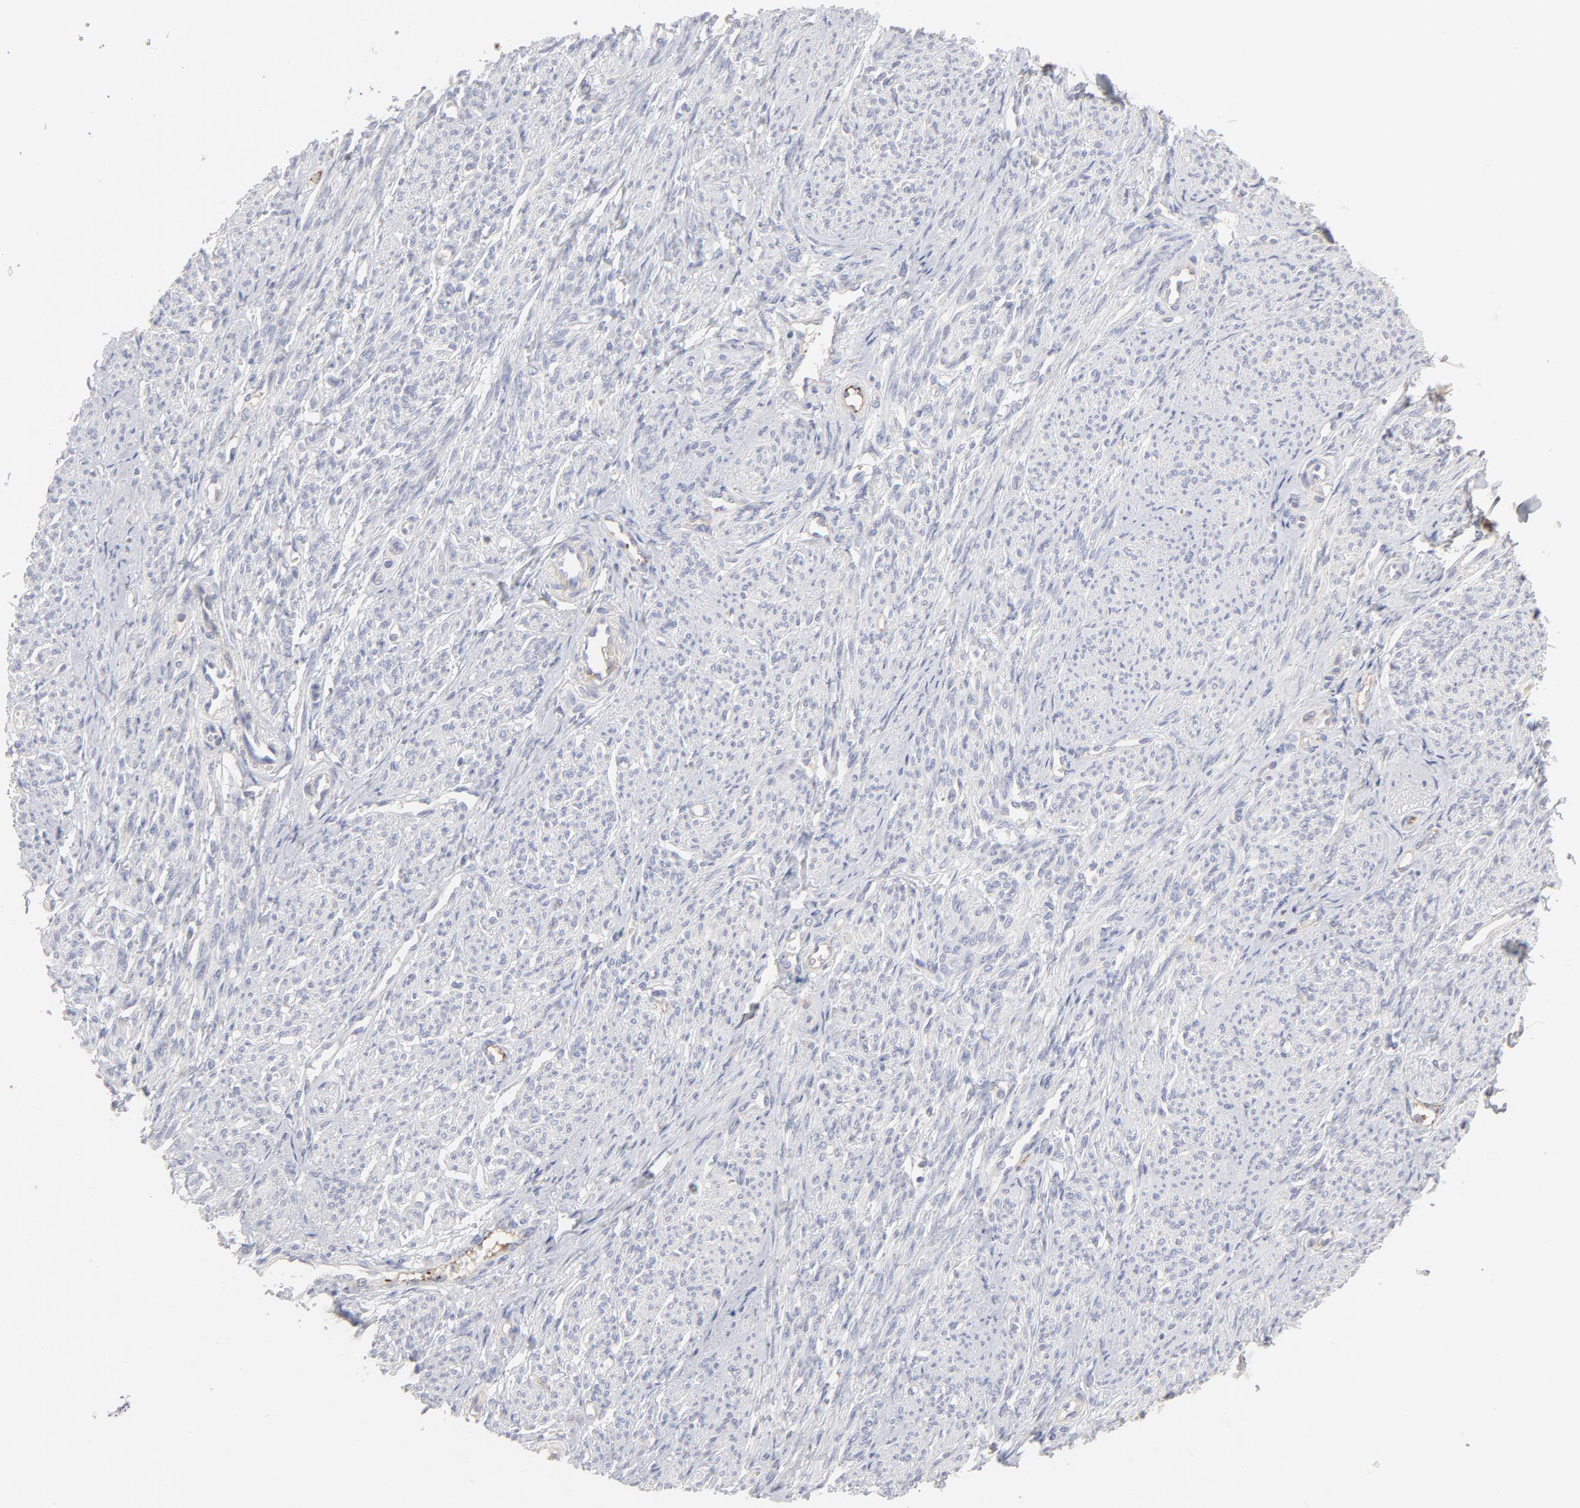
{"staining": {"intensity": "negative", "quantity": "none", "location": "none"}, "tissue": "smooth muscle", "cell_type": "Smooth muscle cells", "image_type": "normal", "snomed": [{"axis": "morphology", "description": "Normal tissue, NOS"}, {"axis": "topography", "description": "Smooth muscle"}], "caption": "Histopathology image shows no significant protein staining in smooth muscle cells of benign smooth muscle.", "gene": "CCR3", "patient": {"sex": "female", "age": 65}}